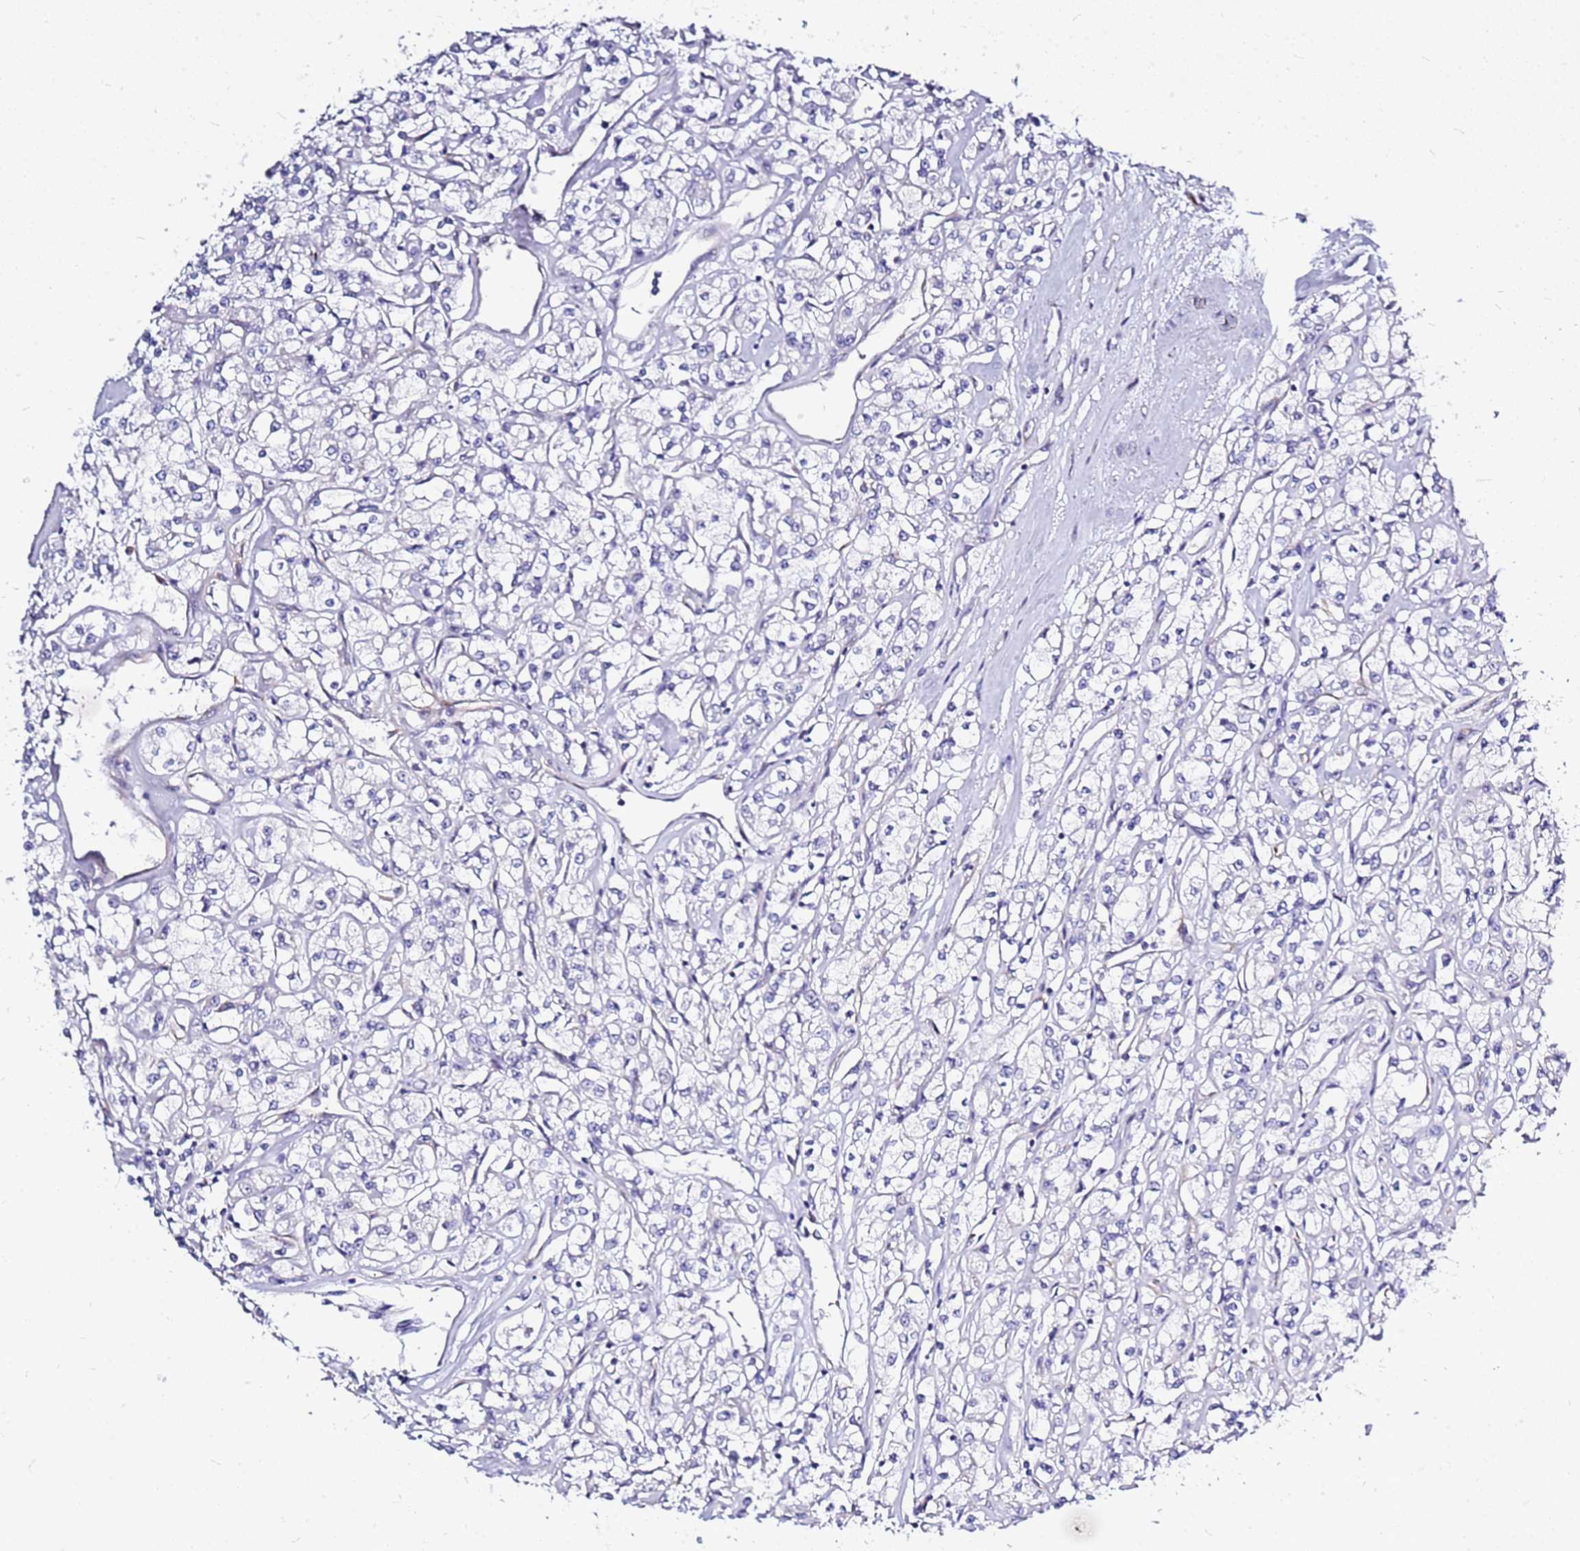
{"staining": {"intensity": "negative", "quantity": "none", "location": "none"}, "tissue": "renal cancer", "cell_type": "Tumor cells", "image_type": "cancer", "snomed": [{"axis": "morphology", "description": "Adenocarcinoma, NOS"}, {"axis": "topography", "description": "Kidney"}], "caption": "High power microscopy histopathology image of an IHC histopathology image of renal adenocarcinoma, revealing no significant expression in tumor cells.", "gene": "CASD1", "patient": {"sex": "female", "age": 59}}